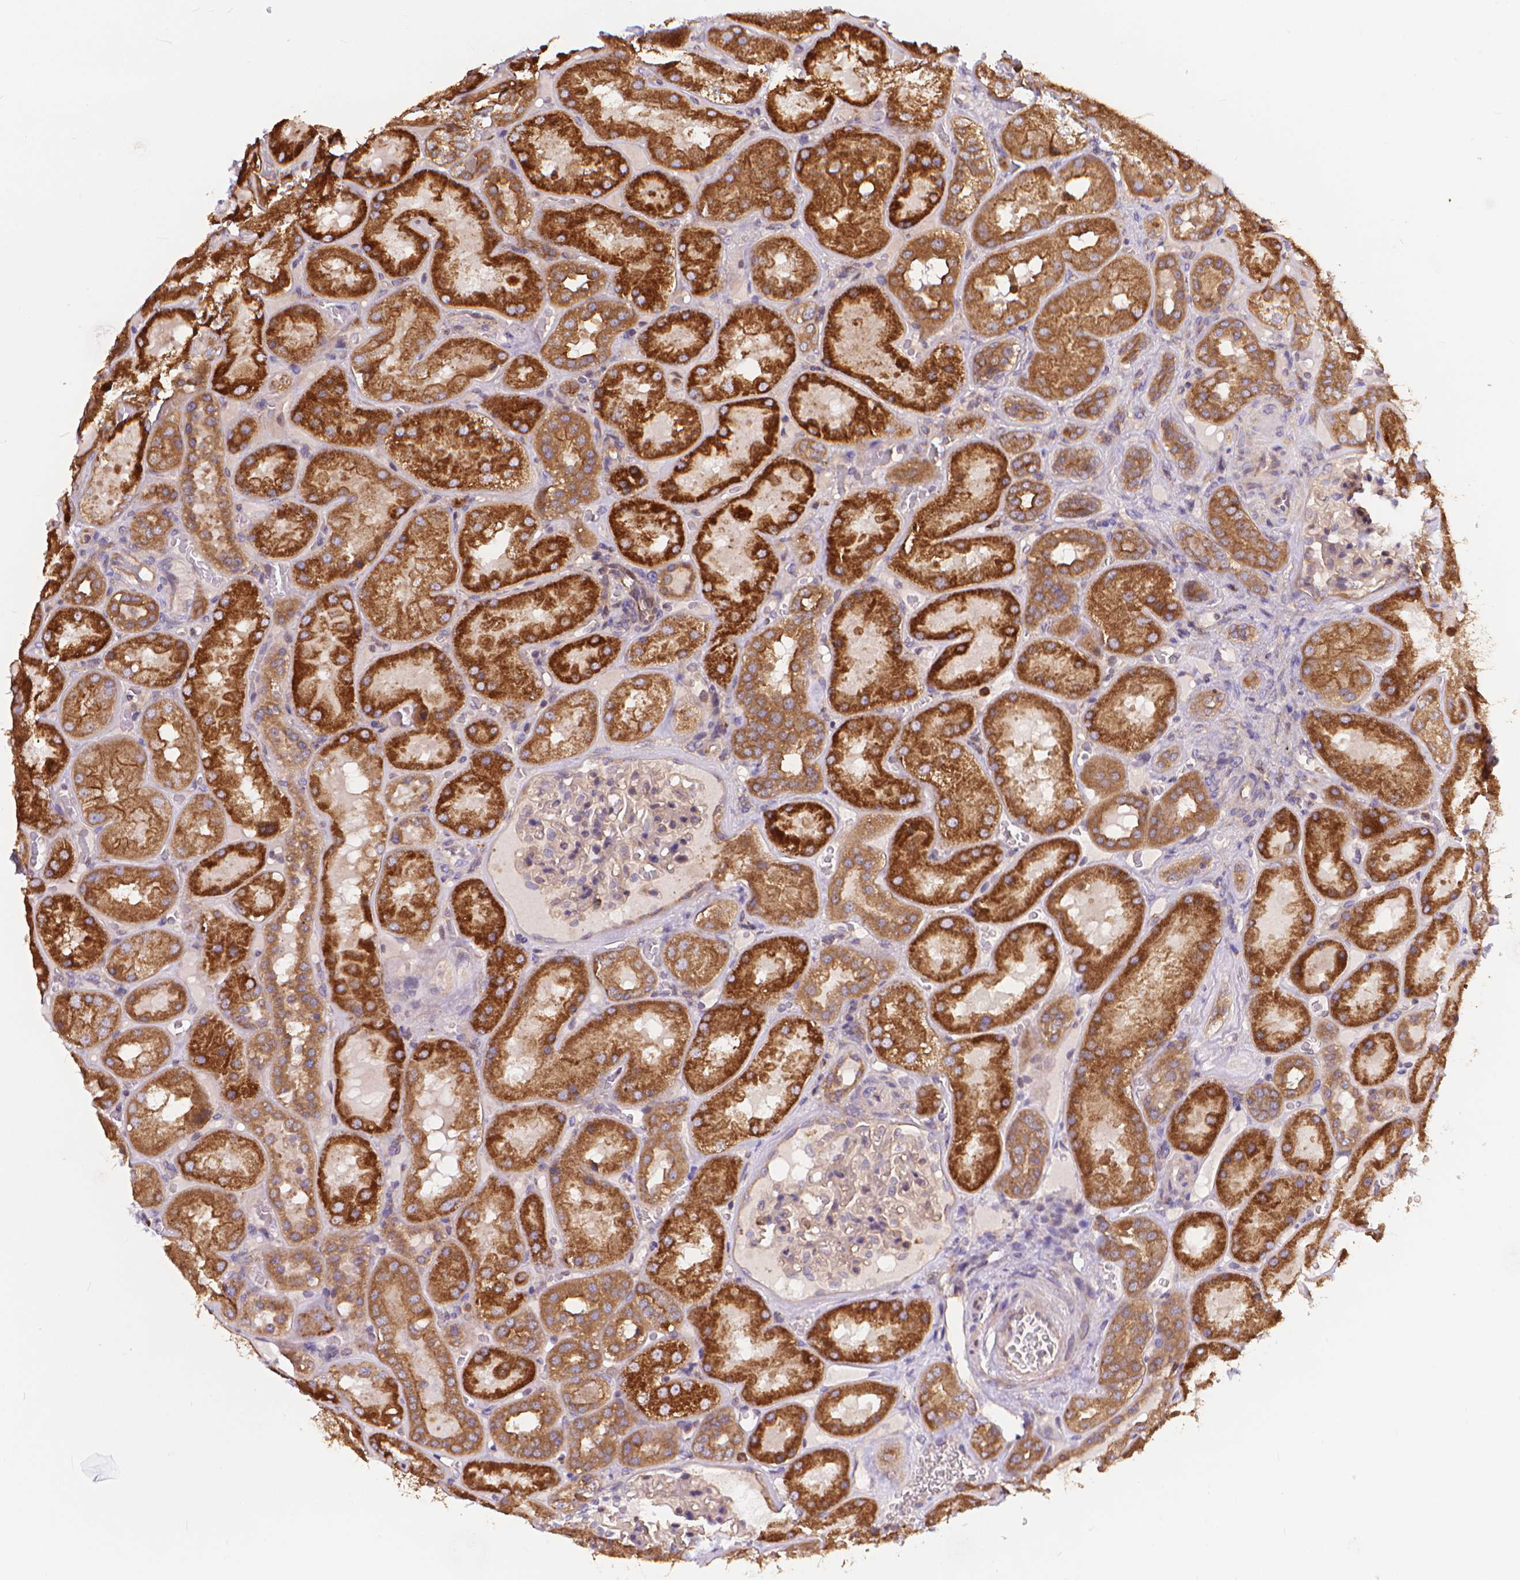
{"staining": {"intensity": "moderate", "quantity": "<25%", "location": "cytoplasmic/membranous"}, "tissue": "kidney", "cell_type": "Cells in glomeruli", "image_type": "normal", "snomed": [{"axis": "morphology", "description": "Normal tissue, NOS"}, {"axis": "topography", "description": "Kidney"}], "caption": "Immunohistochemical staining of unremarkable kidney reveals moderate cytoplasmic/membranous protein staining in approximately <25% of cells in glomeruli.", "gene": "ARAP1", "patient": {"sex": "male", "age": 73}}